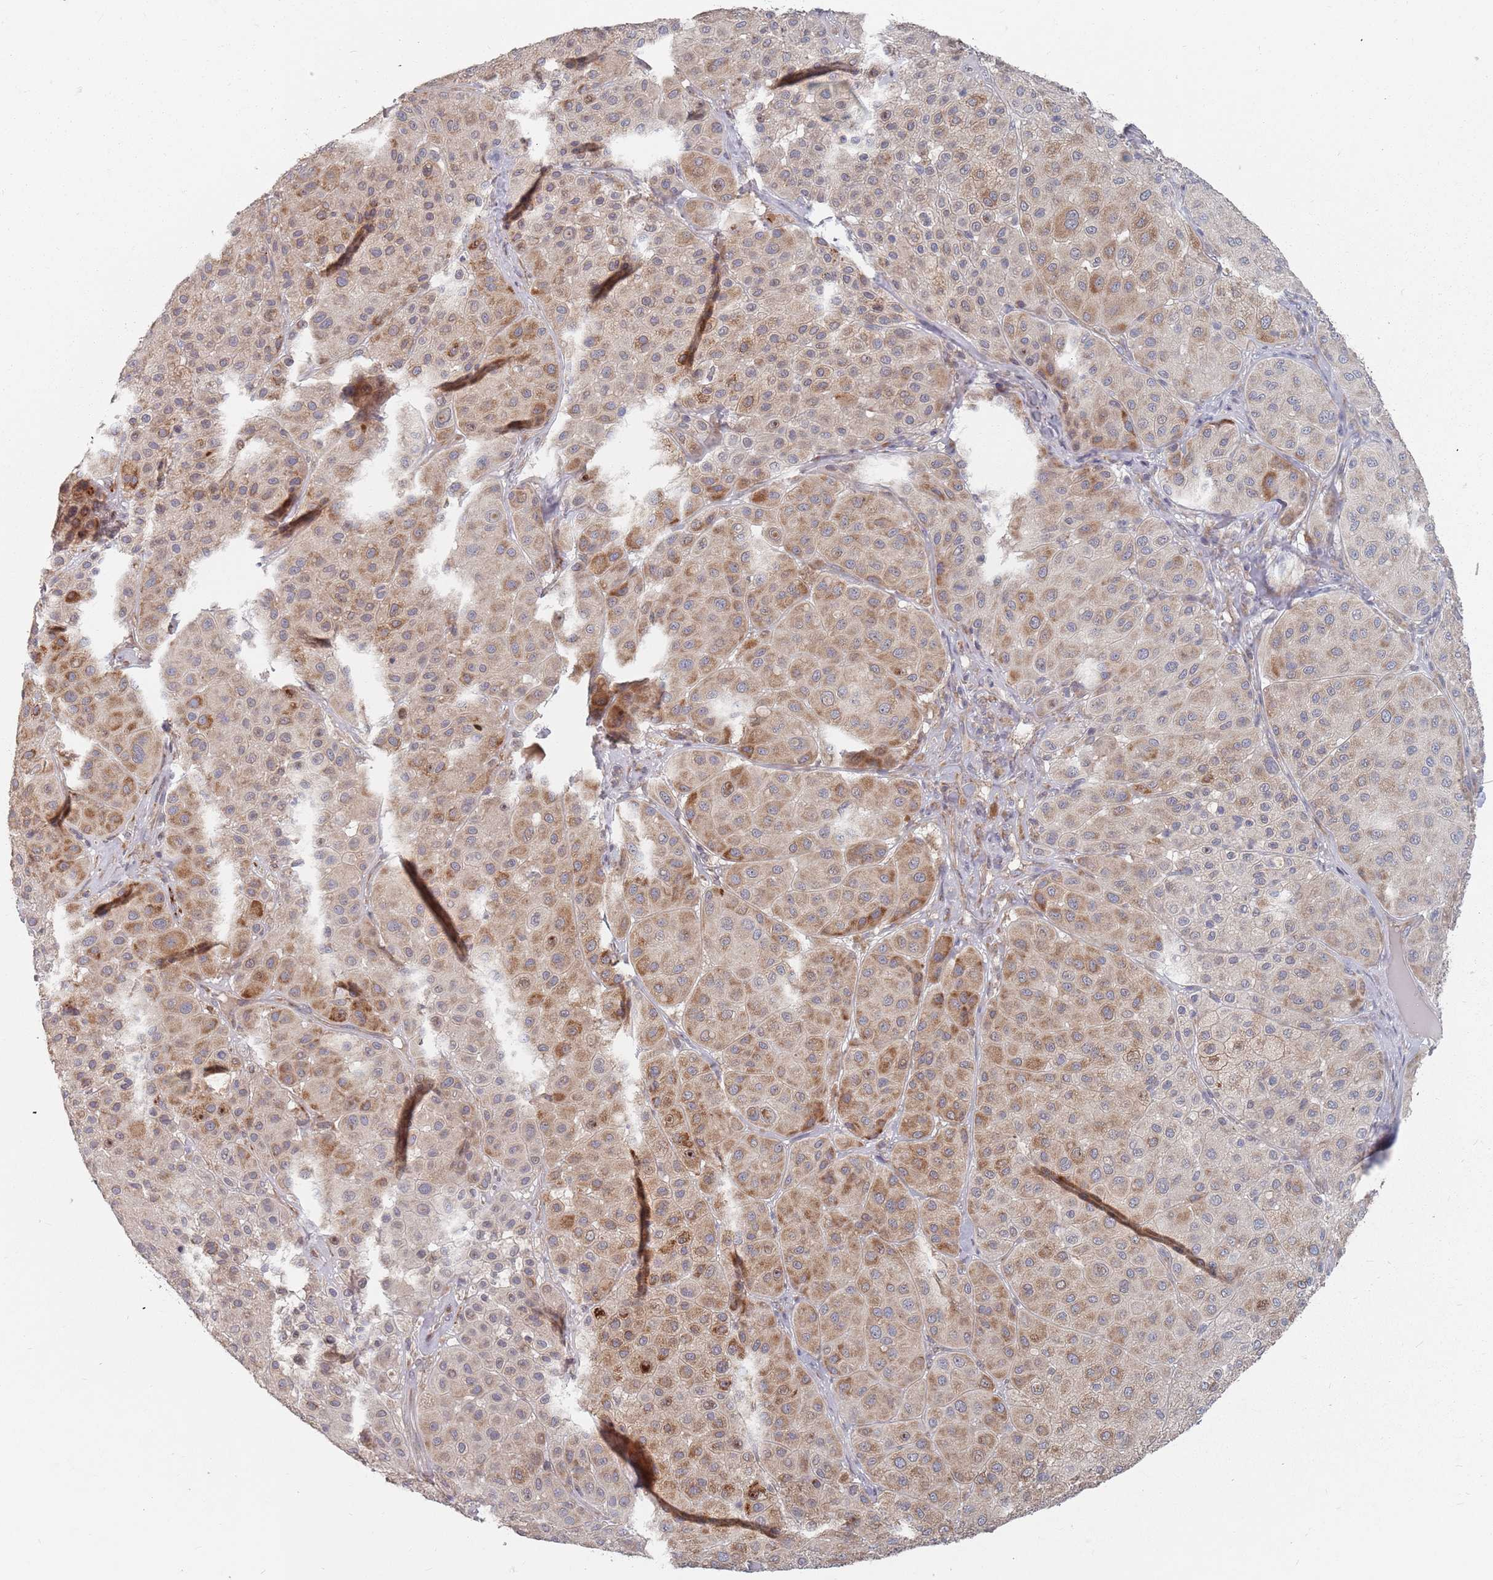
{"staining": {"intensity": "moderate", "quantity": "25%-75%", "location": "cytoplasmic/membranous"}, "tissue": "melanoma", "cell_type": "Tumor cells", "image_type": "cancer", "snomed": [{"axis": "morphology", "description": "Malignant melanoma, Metastatic site"}, {"axis": "topography", "description": "Smooth muscle"}], "caption": "Tumor cells display medium levels of moderate cytoplasmic/membranous positivity in about 25%-75% of cells in melanoma. The staining is performed using DAB (3,3'-diaminobenzidine) brown chromogen to label protein expression. The nuclei are counter-stained blue using hematoxylin.", "gene": "ADAL", "patient": {"sex": "male", "age": 41}}